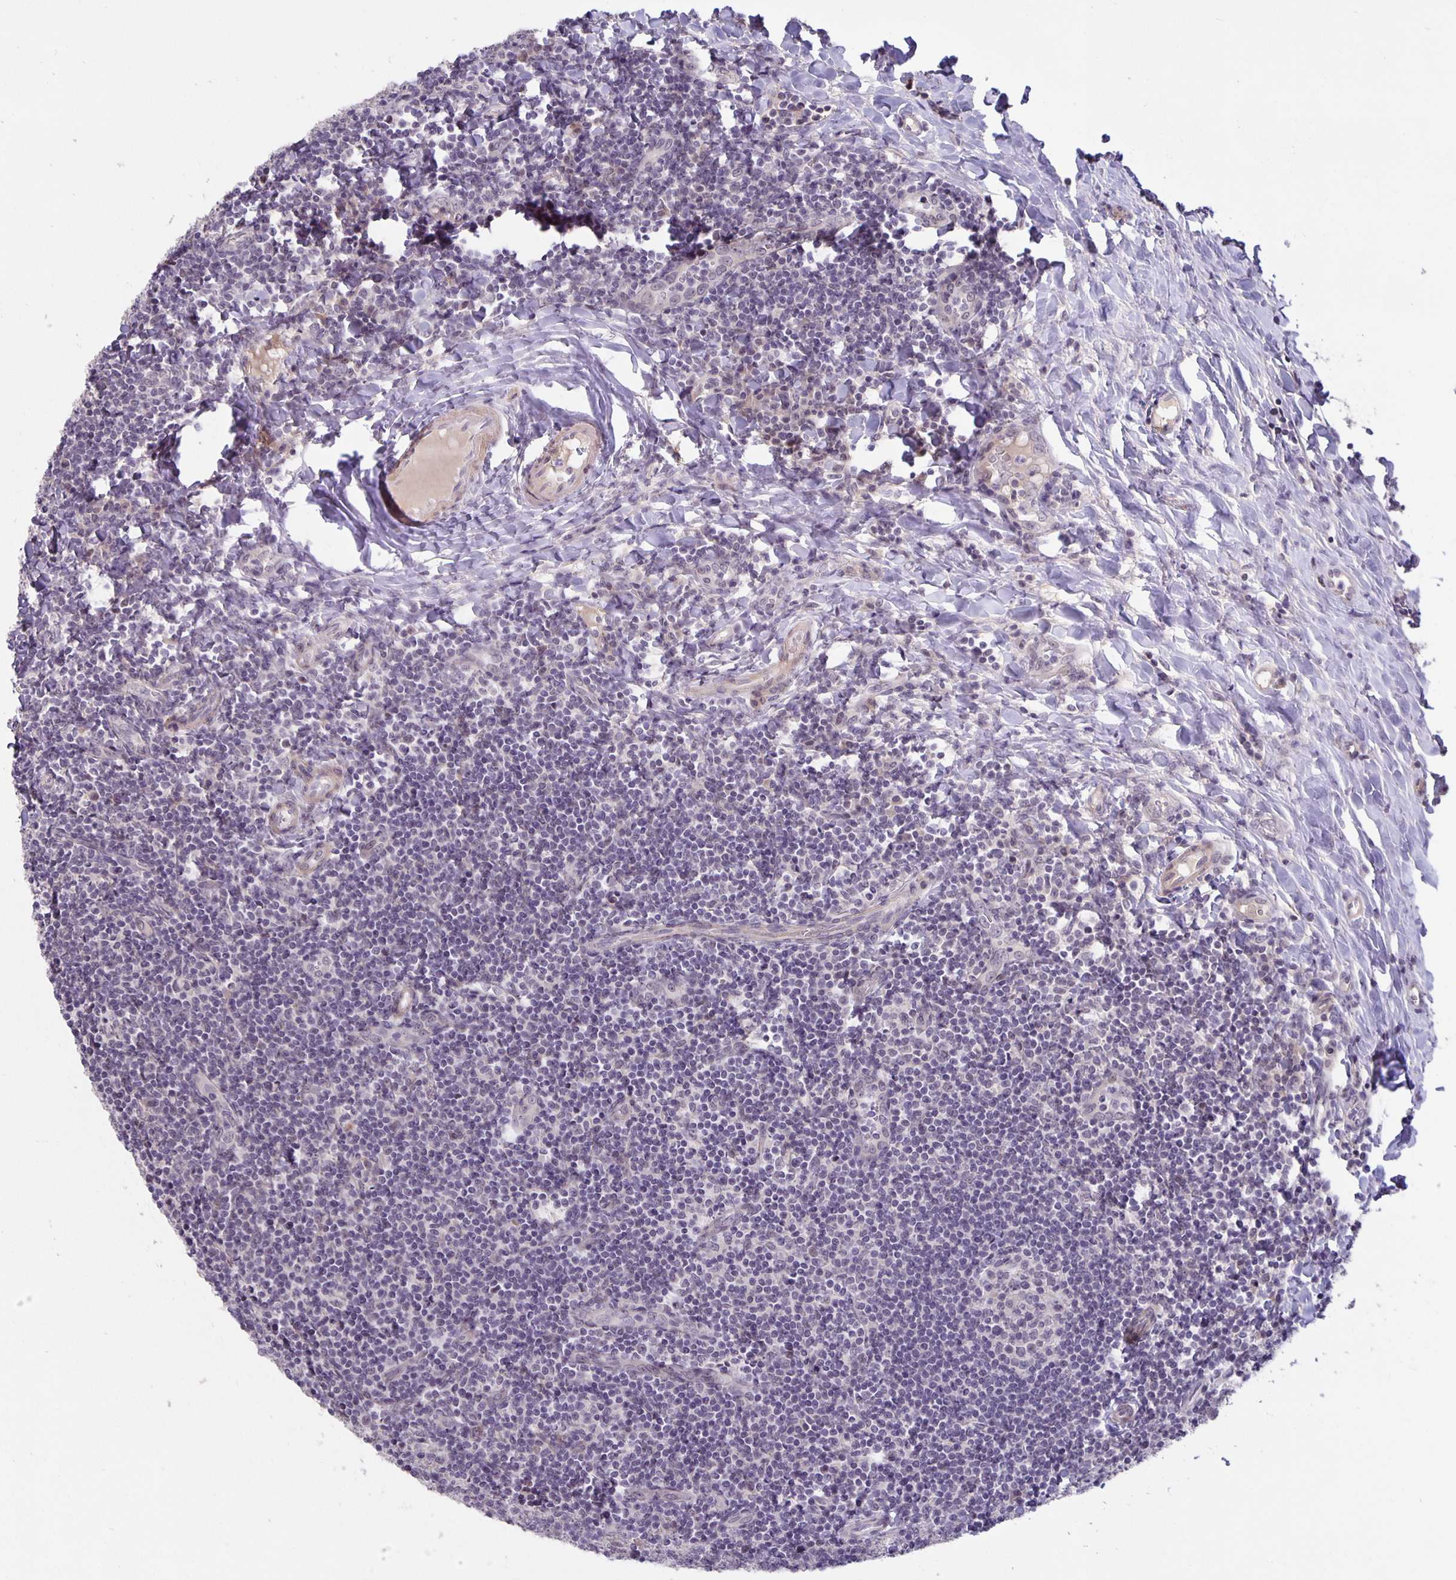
{"staining": {"intensity": "negative", "quantity": "none", "location": "none"}, "tissue": "tonsil", "cell_type": "Germinal center cells", "image_type": "normal", "snomed": [{"axis": "morphology", "description": "Normal tissue, NOS"}, {"axis": "topography", "description": "Tonsil"}], "caption": "Immunohistochemistry (IHC) micrograph of normal tonsil: human tonsil stained with DAB displays no significant protein staining in germinal center cells.", "gene": "ARVCF", "patient": {"sex": "female", "age": 10}}